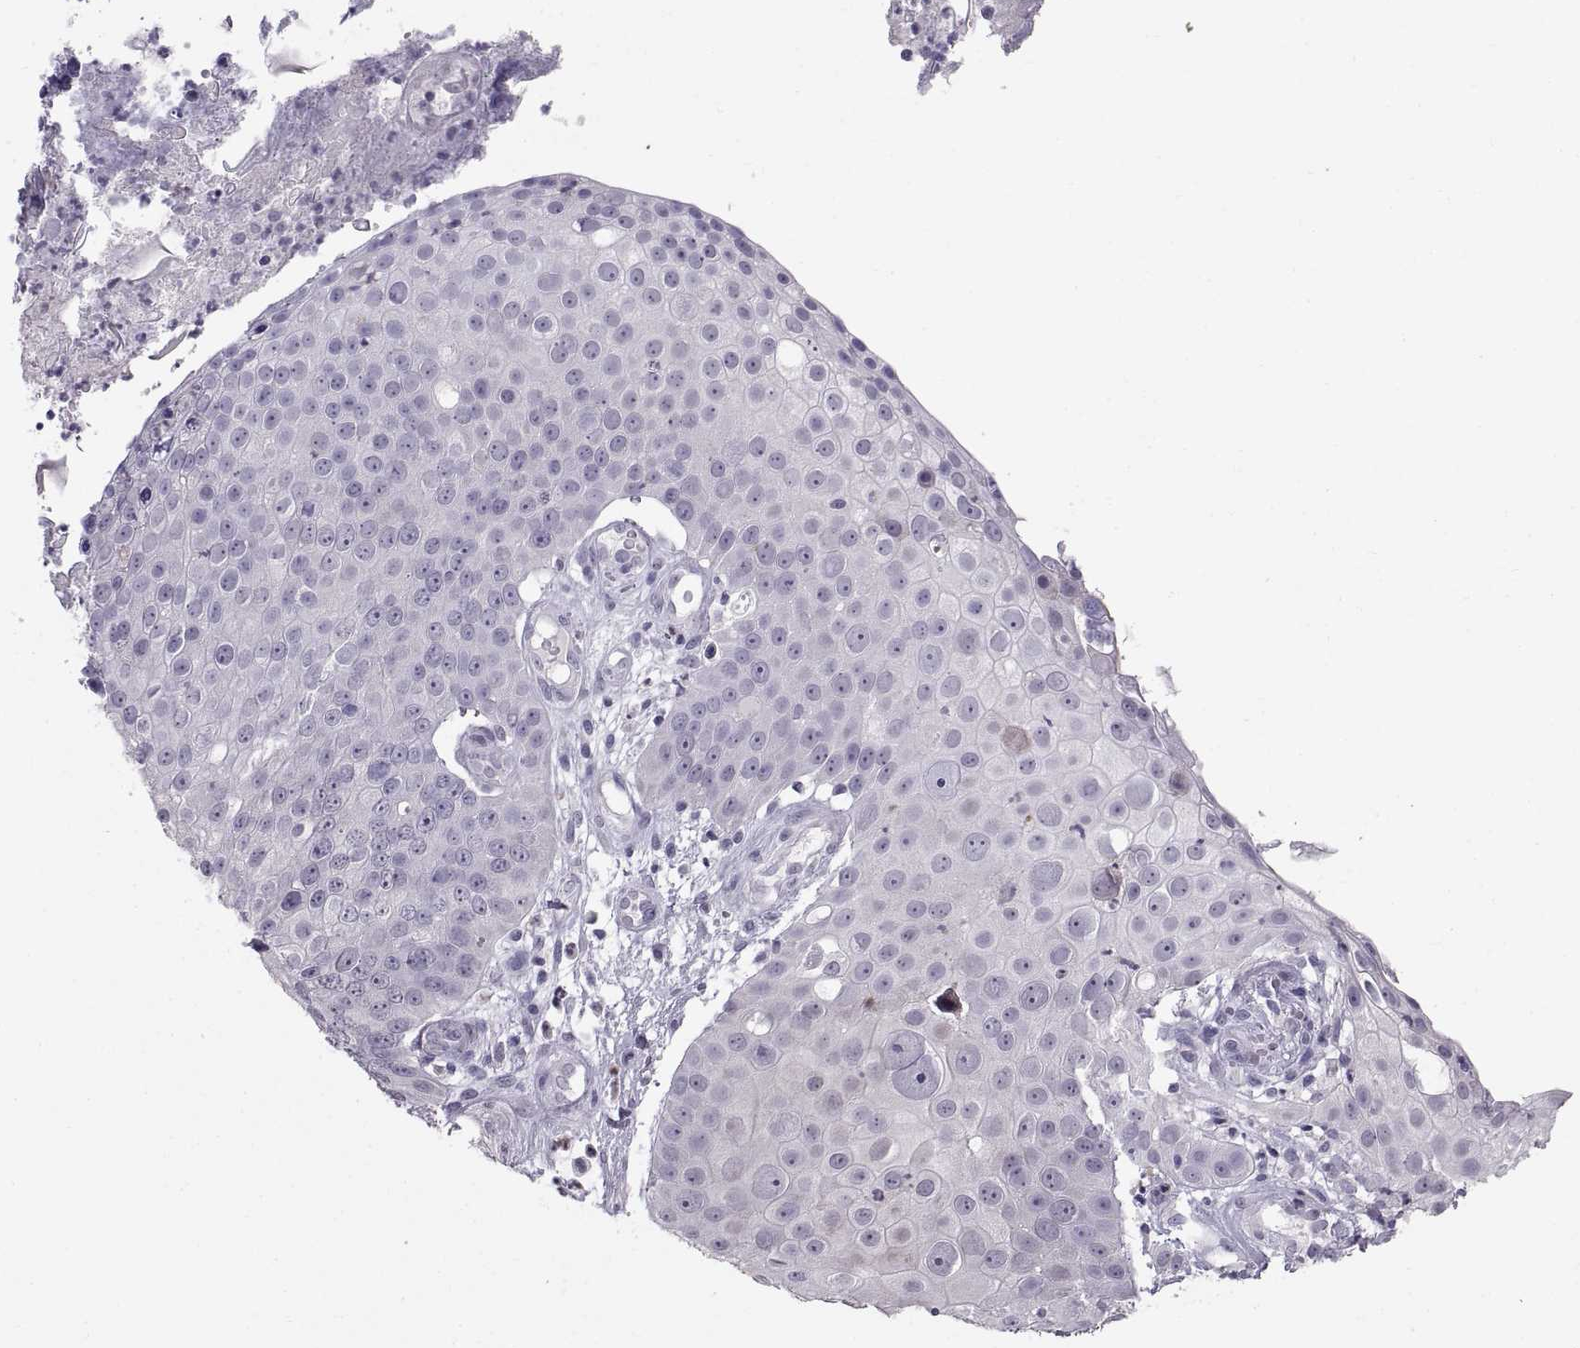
{"staining": {"intensity": "negative", "quantity": "none", "location": "none"}, "tissue": "skin cancer", "cell_type": "Tumor cells", "image_type": "cancer", "snomed": [{"axis": "morphology", "description": "Squamous cell carcinoma, NOS"}, {"axis": "topography", "description": "Skin"}], "caption": "This is a micrograph of immunohistochemistry staining of skin cancer (squamous cell carcinoma), which shows no positivity in tumor cells. (DAB immunohistochemistry (IHC) visualized using brightfield microscopy, high magnification).", "gene": "SPACDR", "patient": {"sex": "male", "age": 71}}